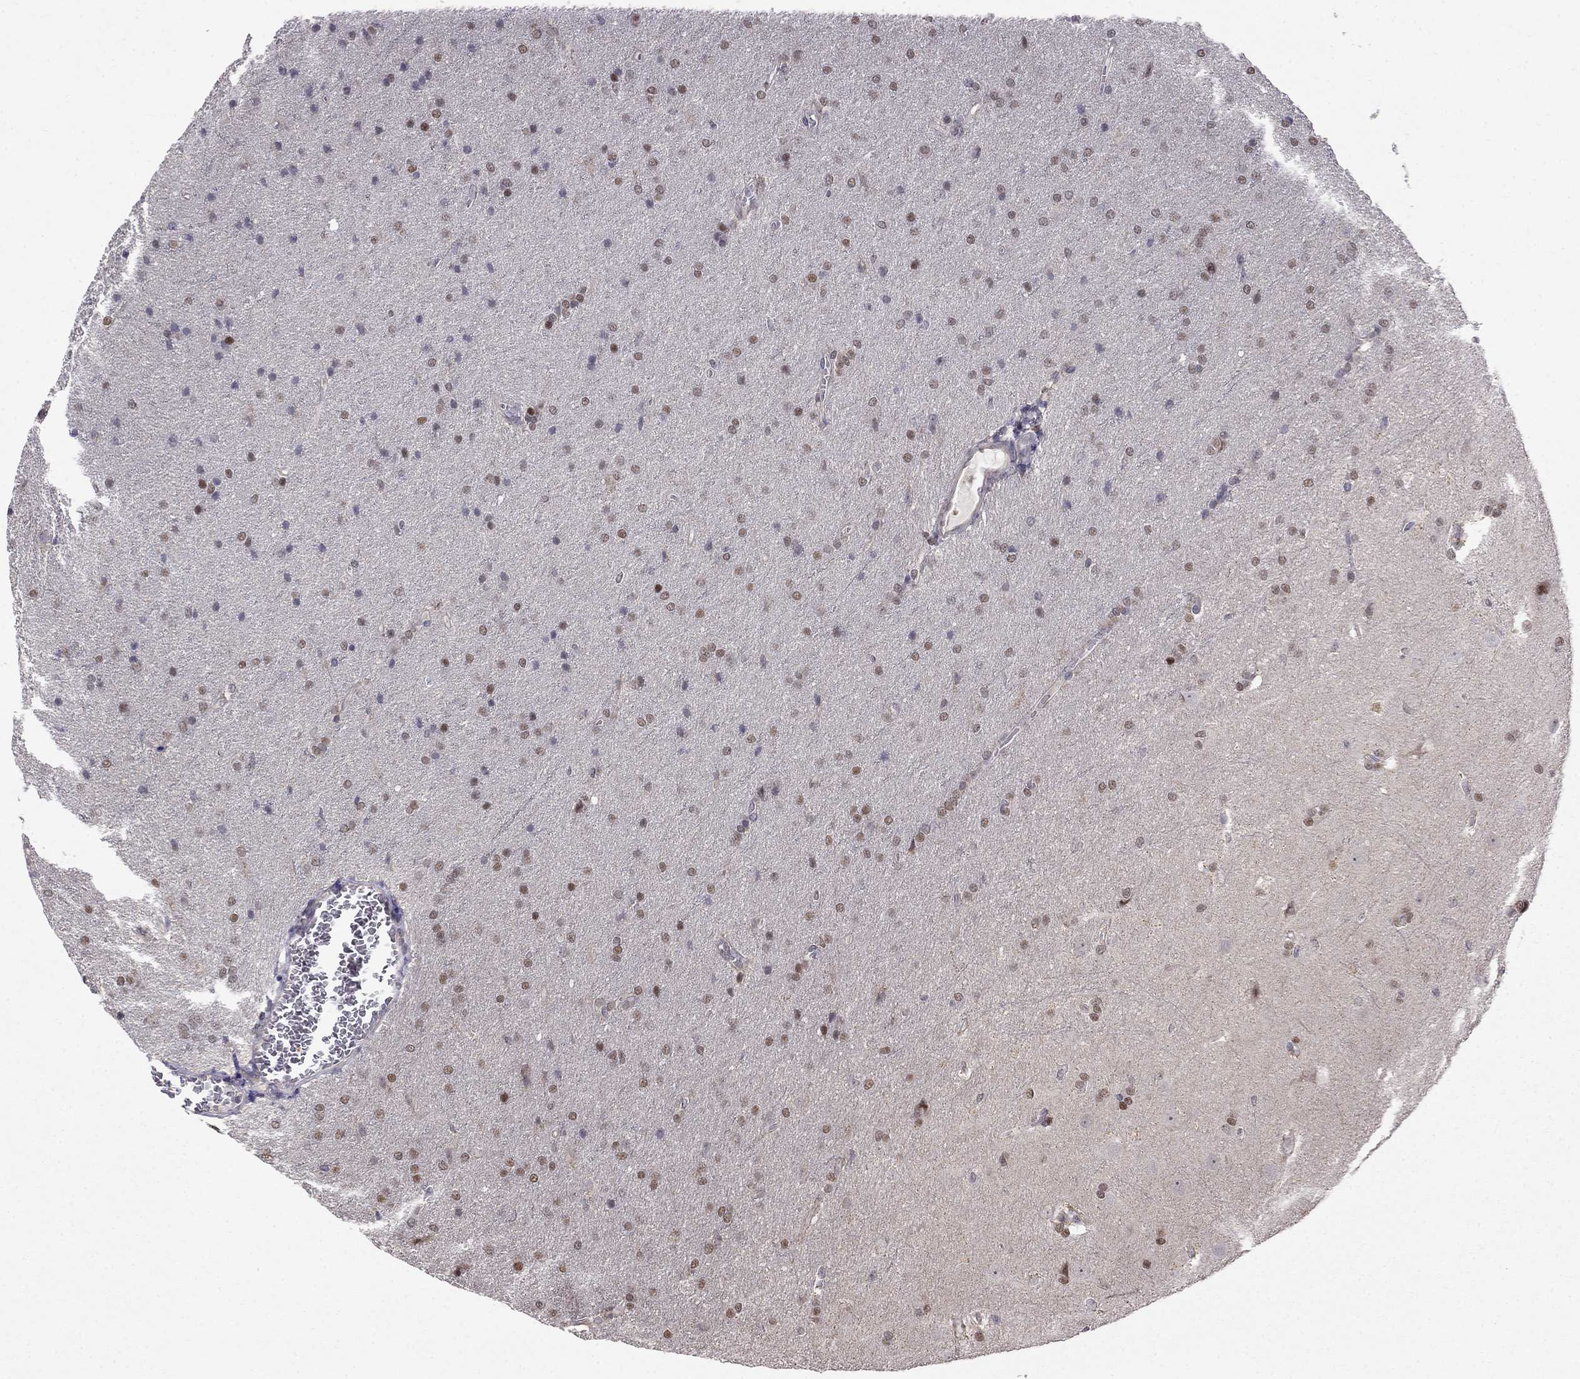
{"staining": {"intensity": "moderate", "quantity": "<25%", "location": "nuclear"}, "tissue": "glioma", "cell_type": "Tumor cells", "image_type": "cancer", "snomed": [{"axis": "morphology", "description": "Glioma, malignant, Low grade"}, {"axis": "topography", "description": "Brain"}], "caption": "Glioma stained with DAB immunohistochemistry (IHC) displays low levels of moderate nuclear staining in approximately <25% of tumor cells.", "gene": "LRRC39", "patient": {"sex": "female", "age": 32}}